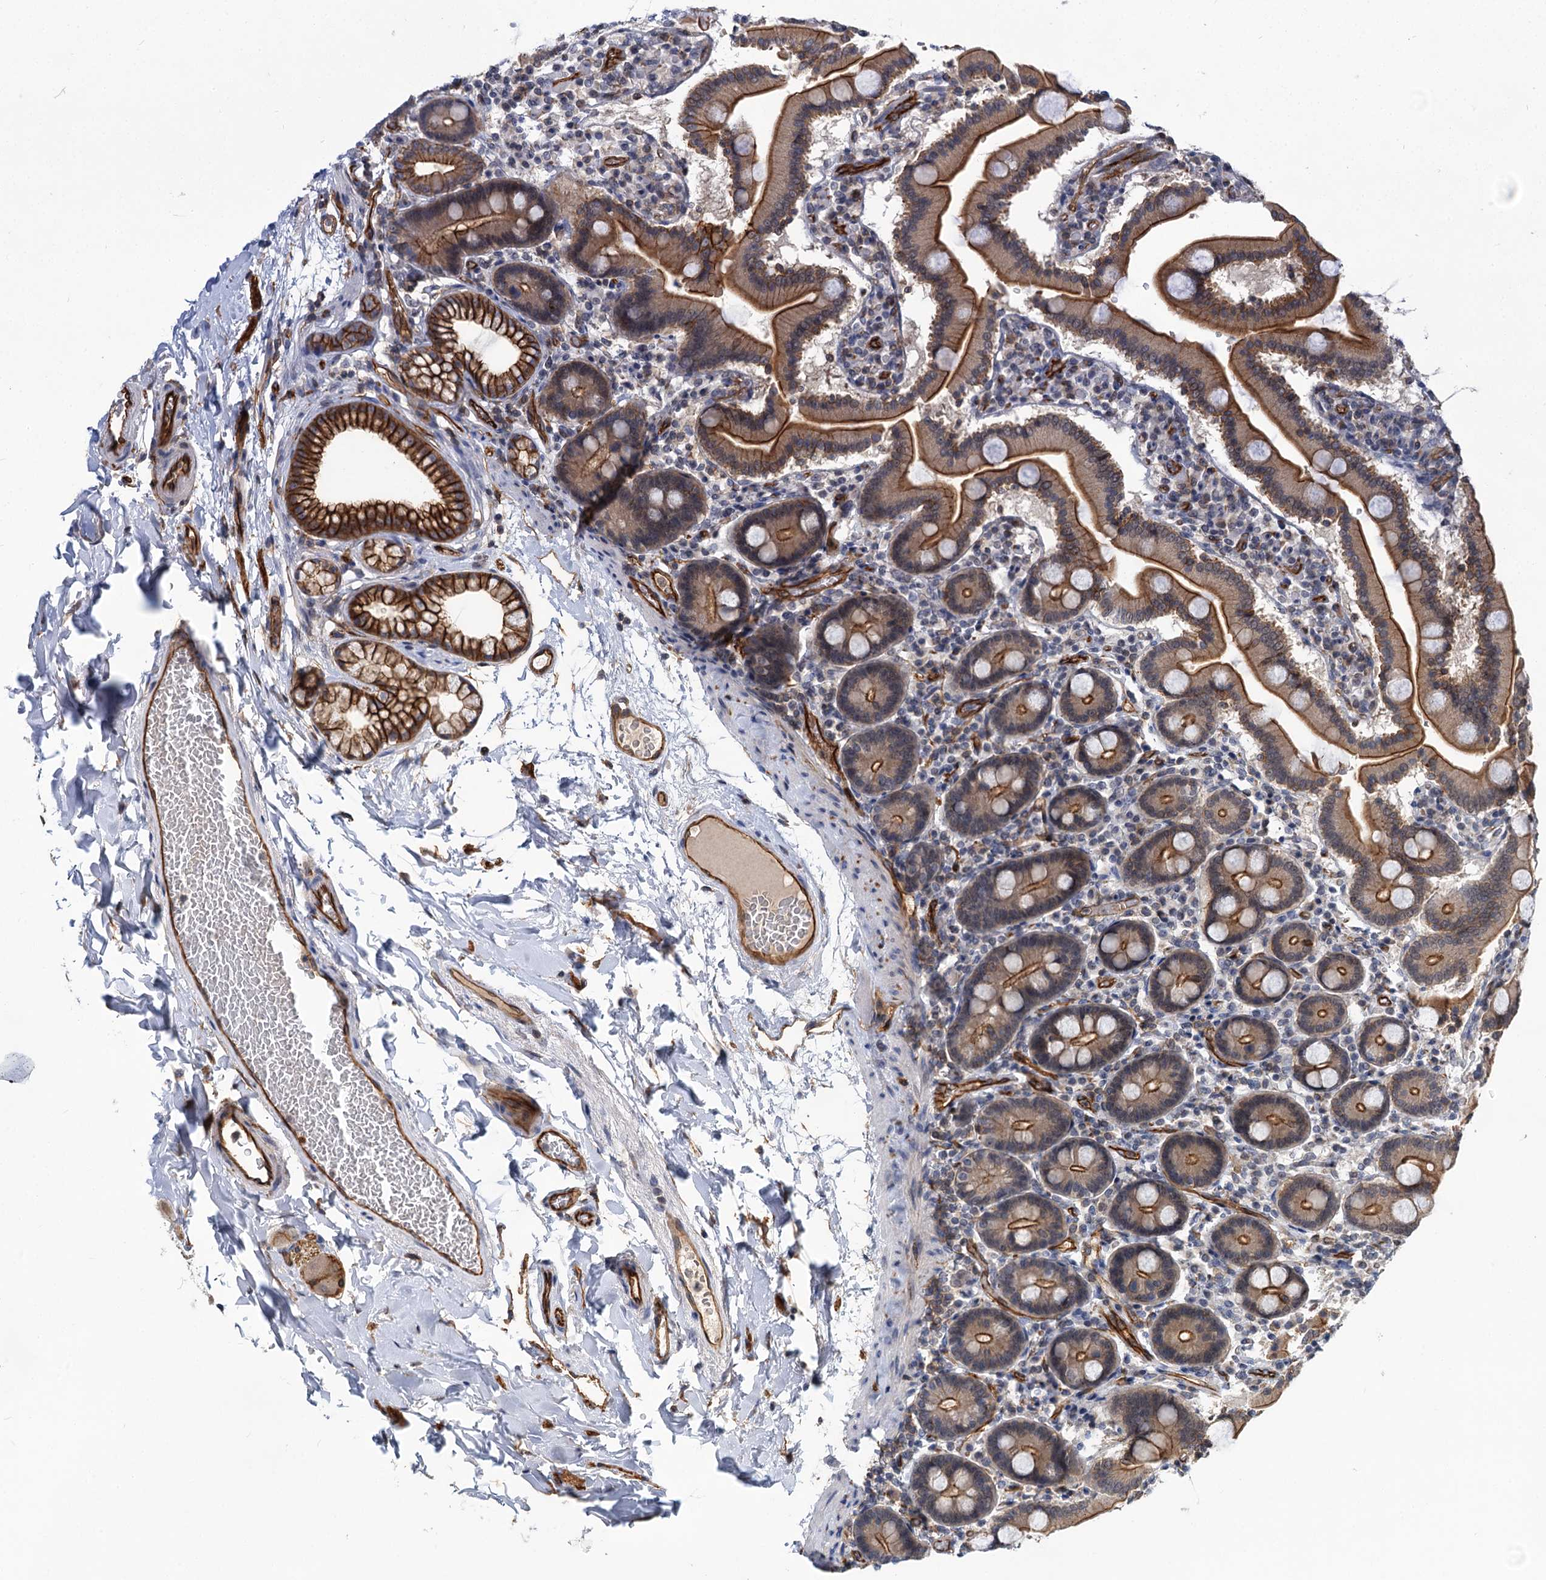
{"staining": {"intensity": "strong", "quantity": ">75%", "location": "cytoplasmic/membranous"}, "tissue": "duodenum", "cell_type": "Glandular cells", "image_type": "normal", "snomed": [{"axis": "morphology", "description": "Normal tissue, NOS"}, {"axis": "topography", "description": "Duodenum"}], "caption": "Immunohistochemistry (IHC) (DAB) staining of unremarkable human duodenum reveals strong cytoplasmic/membranous protein positivity in about >75% of glandular cells.", "gene": "ABLIM1", "patient": {"sex": "male", "age": 55}}